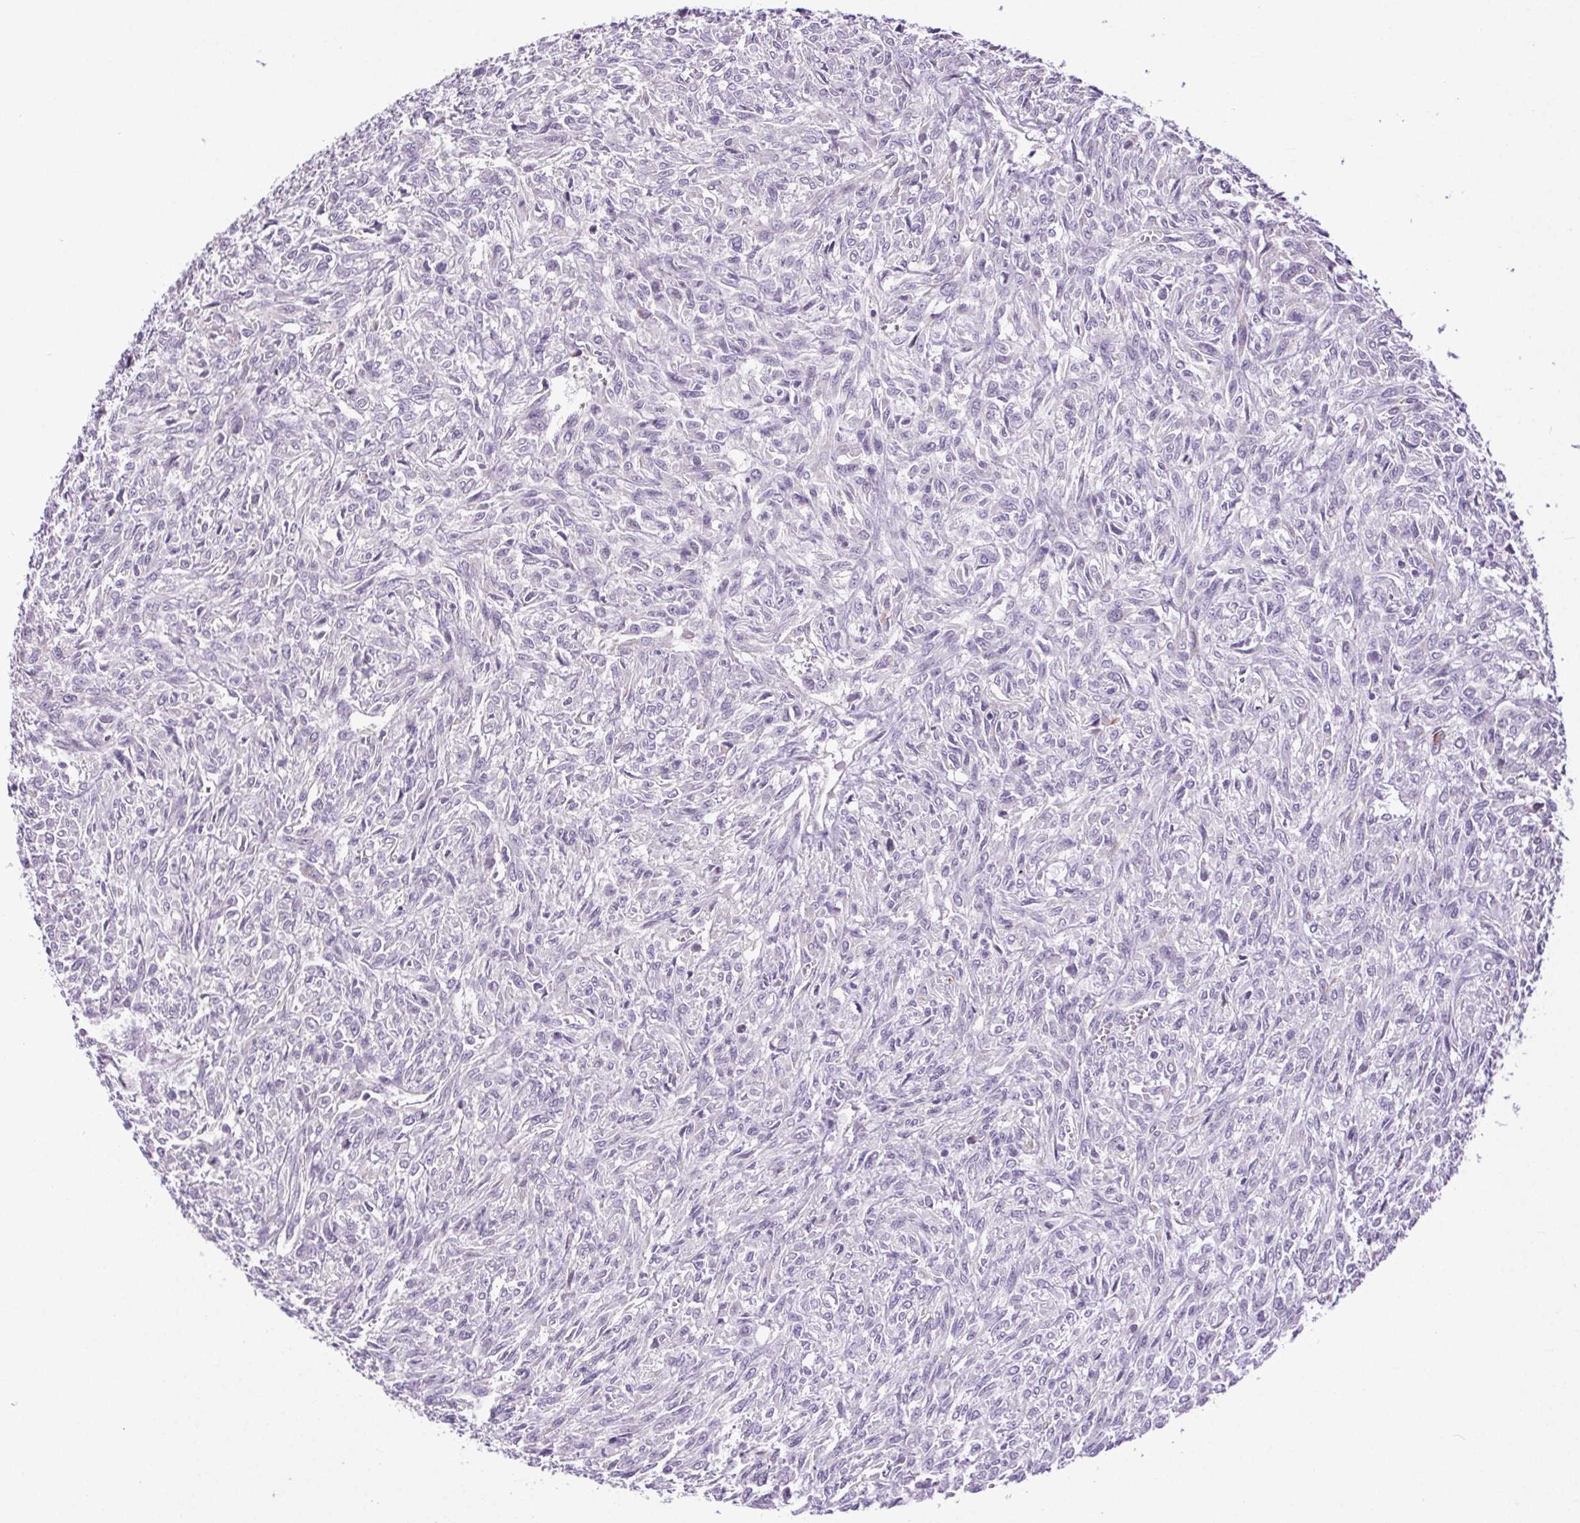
{"staining": {"intensity": "negative", "quantity": "none", "location": "none"}, "tissue": "renal cancer", "cell_type": "Tumor cells", "image_type": "cancer", "snomed": [{"axis": "morphology", "description": "Adenocarcinoma, NOS"}, {"axis": "topography", "description": "Kidney"}], "caption": "Image shows no protein expression in tumor cells of renal adenocarcinoma tissue.", "gene": "SYT11", "patient": {"sex": "male", "age": 58}}